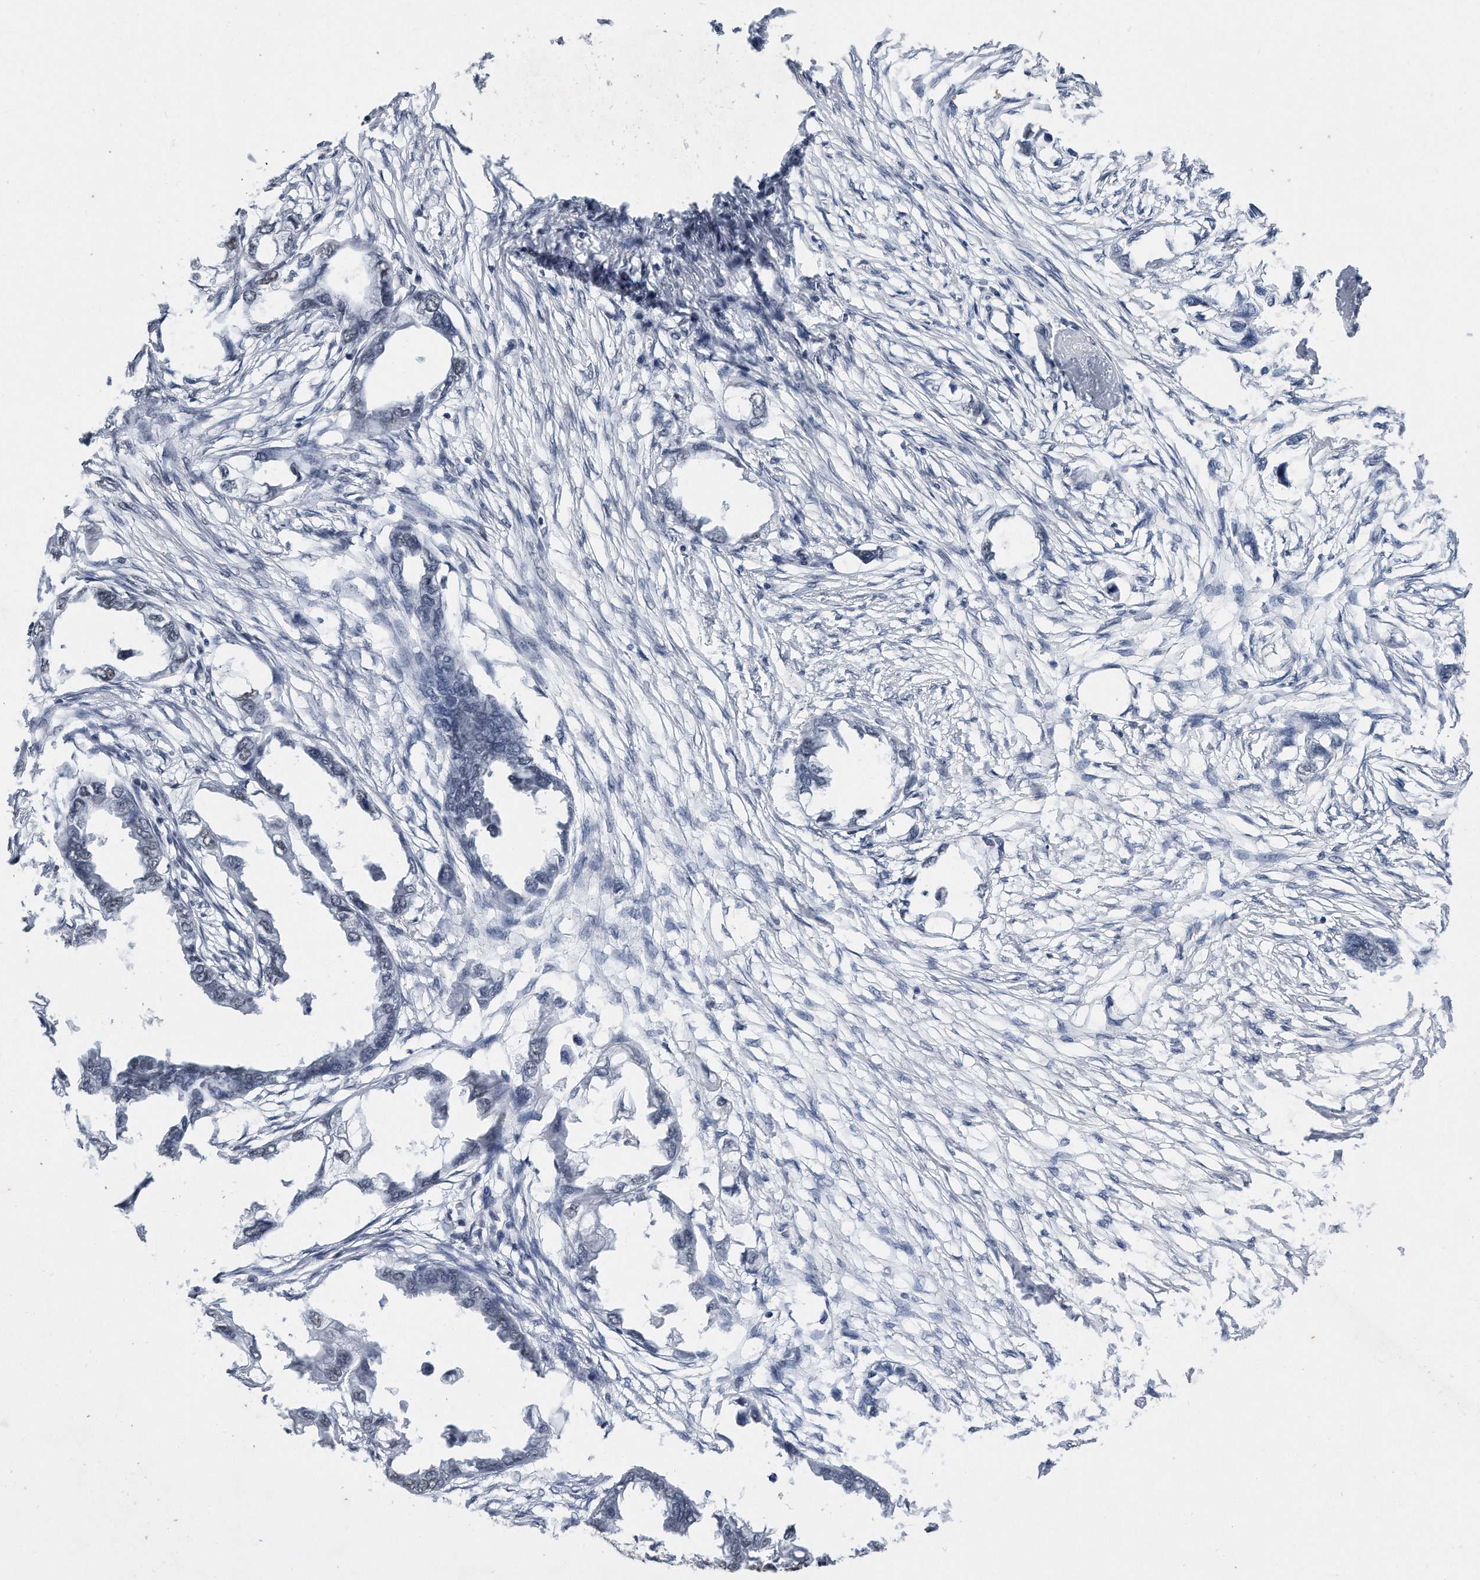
{"staining": {"intensity": "negative", "quantity": "none", "location": "none"}, "tissue": "endometrial cancer", "cell_type": "Tumor cells", "image_type": "cancer", "snomed": [{"axis": "morphology", "description": "Adenocarcinoma, NOS"}, {"axis": "morphology", "description": "Adenocarcinoma, metastatic, NOS"}, {"axis": "topography", "description": "Adipose tissue"}, {"axis": "topography", "description": "Endometrium"}], "caption": "Immunohistochemical staining of endometrial cancer (metastatic adenocarcinoma) shows no significant staining in tumor cells.", "gene": "TP53INP1", "patient": {"sex": "female", "age": 67}}